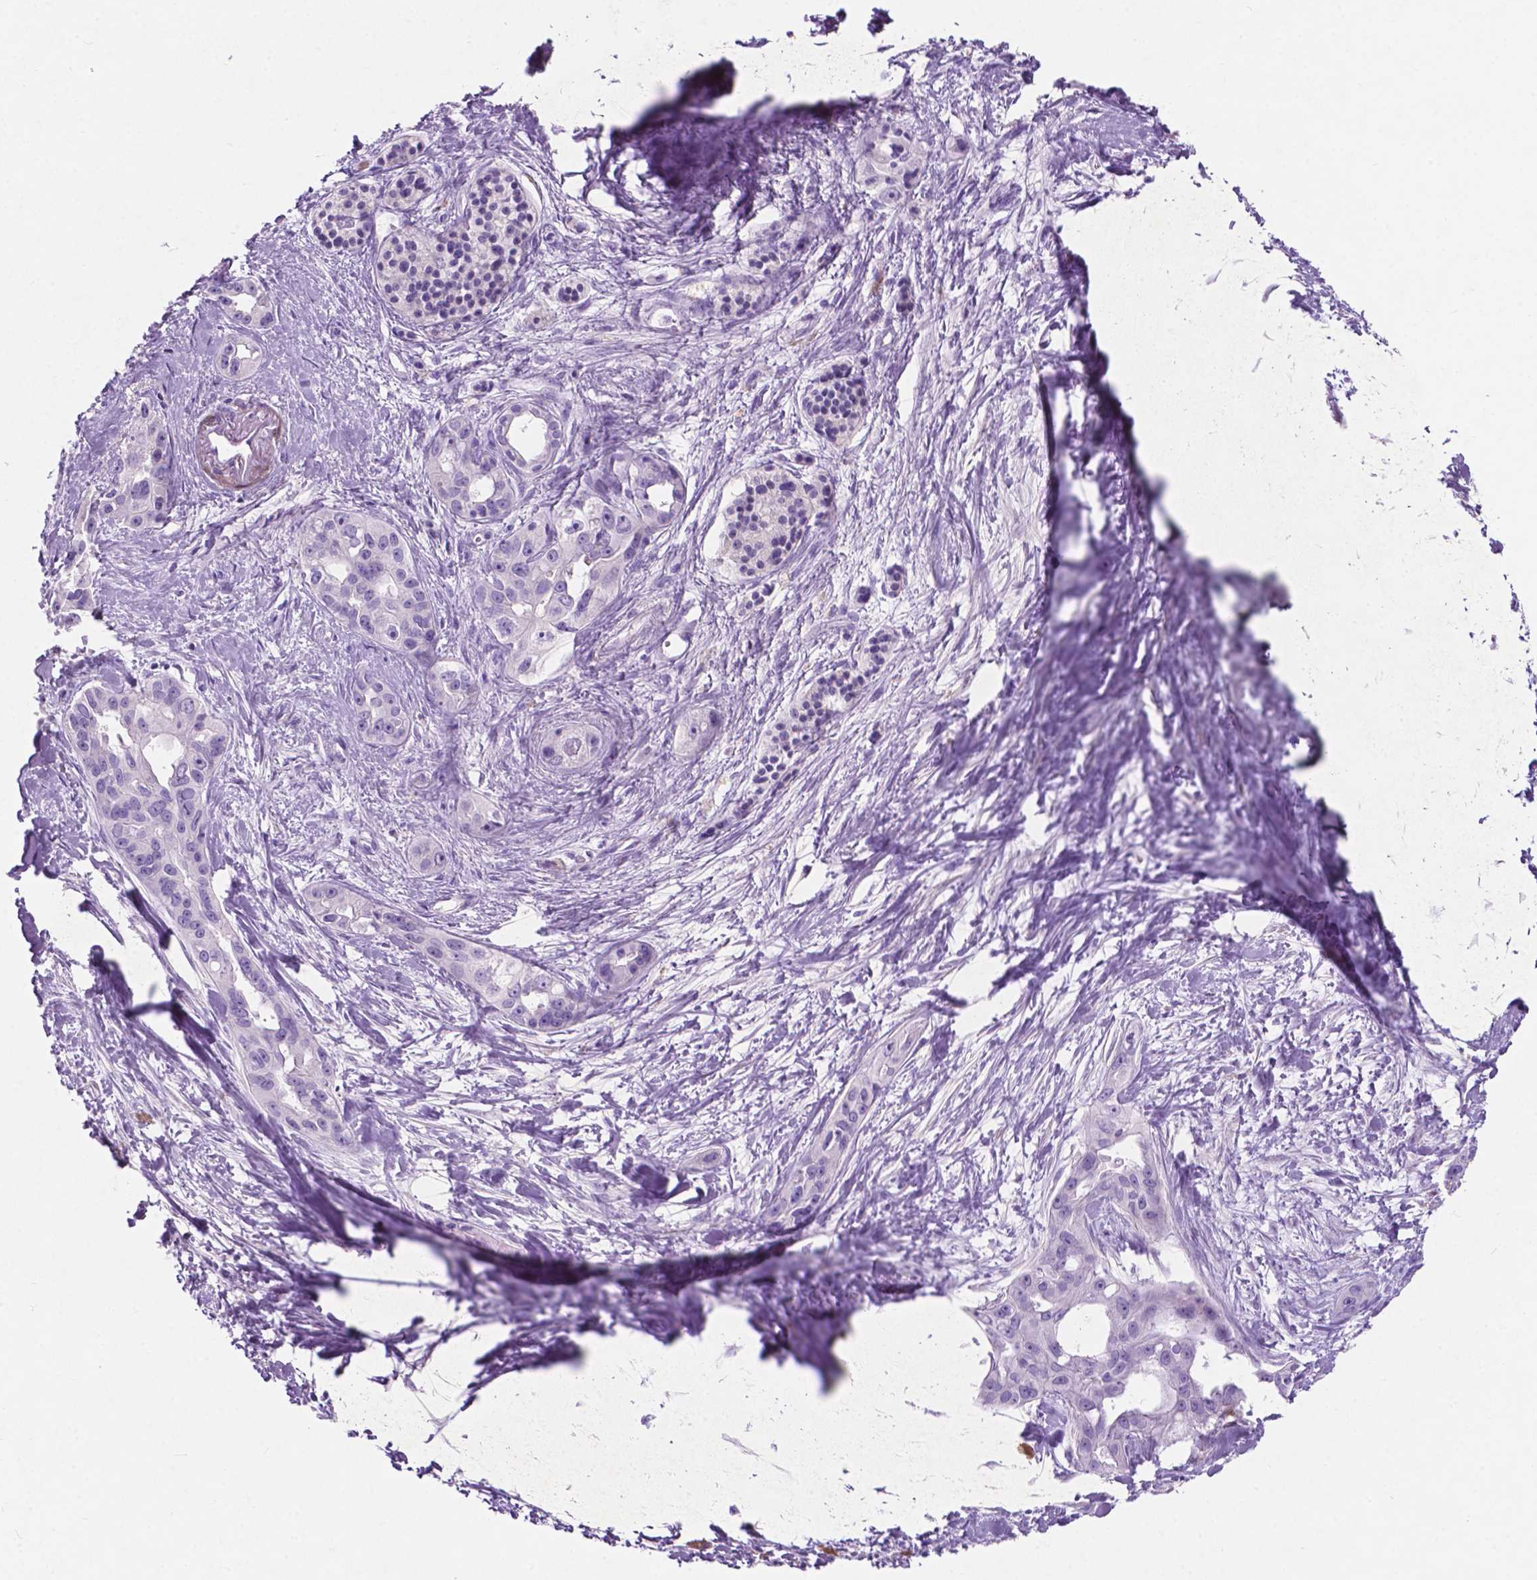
{"staining": {"intensity": "negative", "quantity": "none", "location": "none"}, "tissue": "pancreatic cancer", "cell_type": "Tumor cells", "image_type": "cancer", "snomed": [{"axis": "morphology", "description": "Adenocarcinoma, NOS"}, {"axis": "topography", "description": "Pancreas"}], "caption": "Tumor cells show no significant positivity in pancreatic cancer (adenocarcinoma).", "gene": "ASPG", "patient": {"sex": "female", "age": 50}}